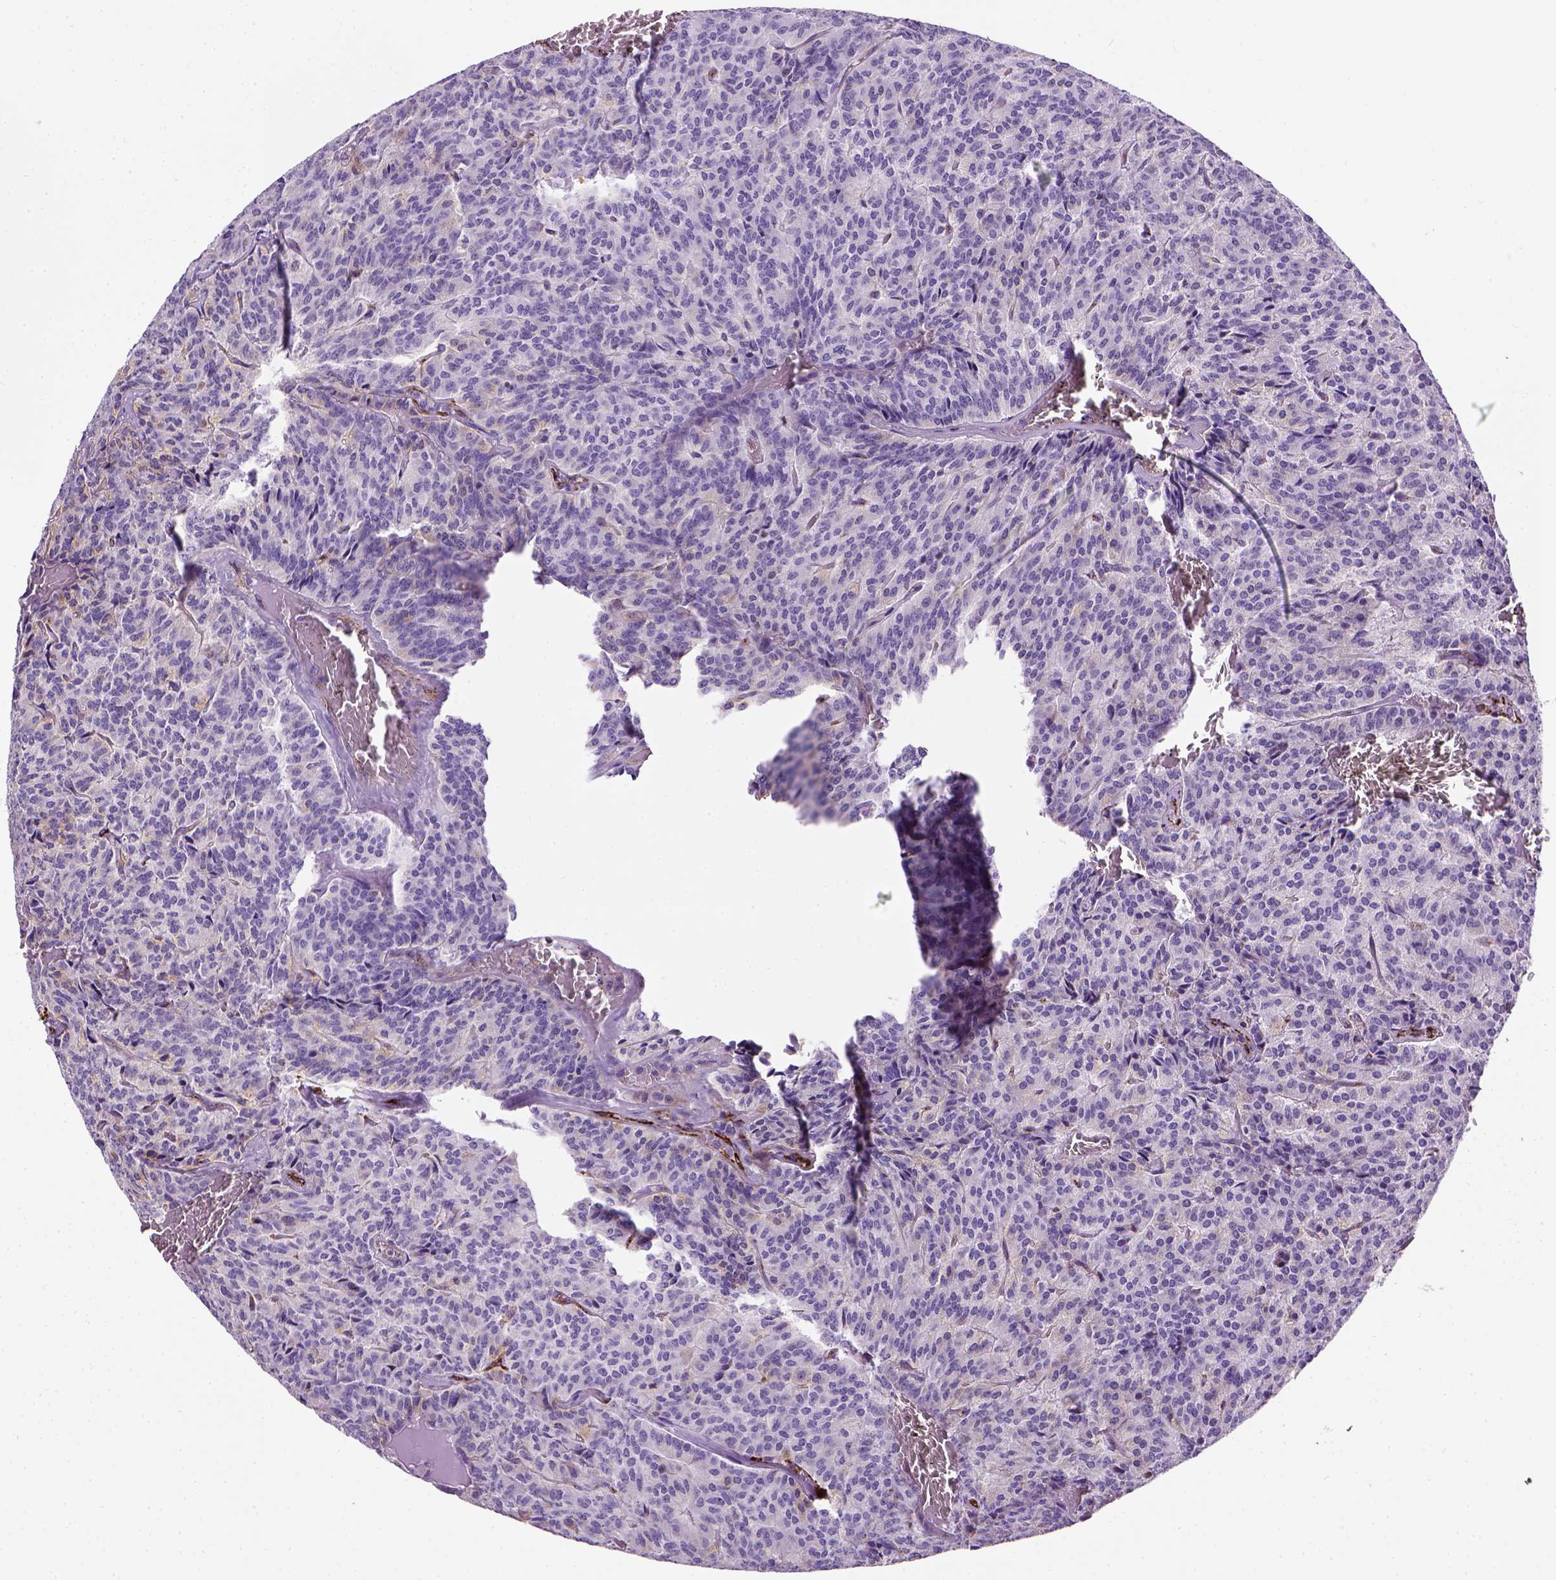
{"staining": {"intensity": "negative", "quantity": "none", "location": "none"}, "tissue": "carcinoid", "cell_type": "Tumor cells", "image_type": "cancer", "snomed": [{"axis": "morphology", "description": "Carcinoid, malignant, NOS"}, {"axis": "topography", "description": "Lung"}], "caption": "Image shows no protein expression in tumor cells of carcinoid tissue.", "gene": "VWF", "patient": {"sex": "male", "age": 70}}